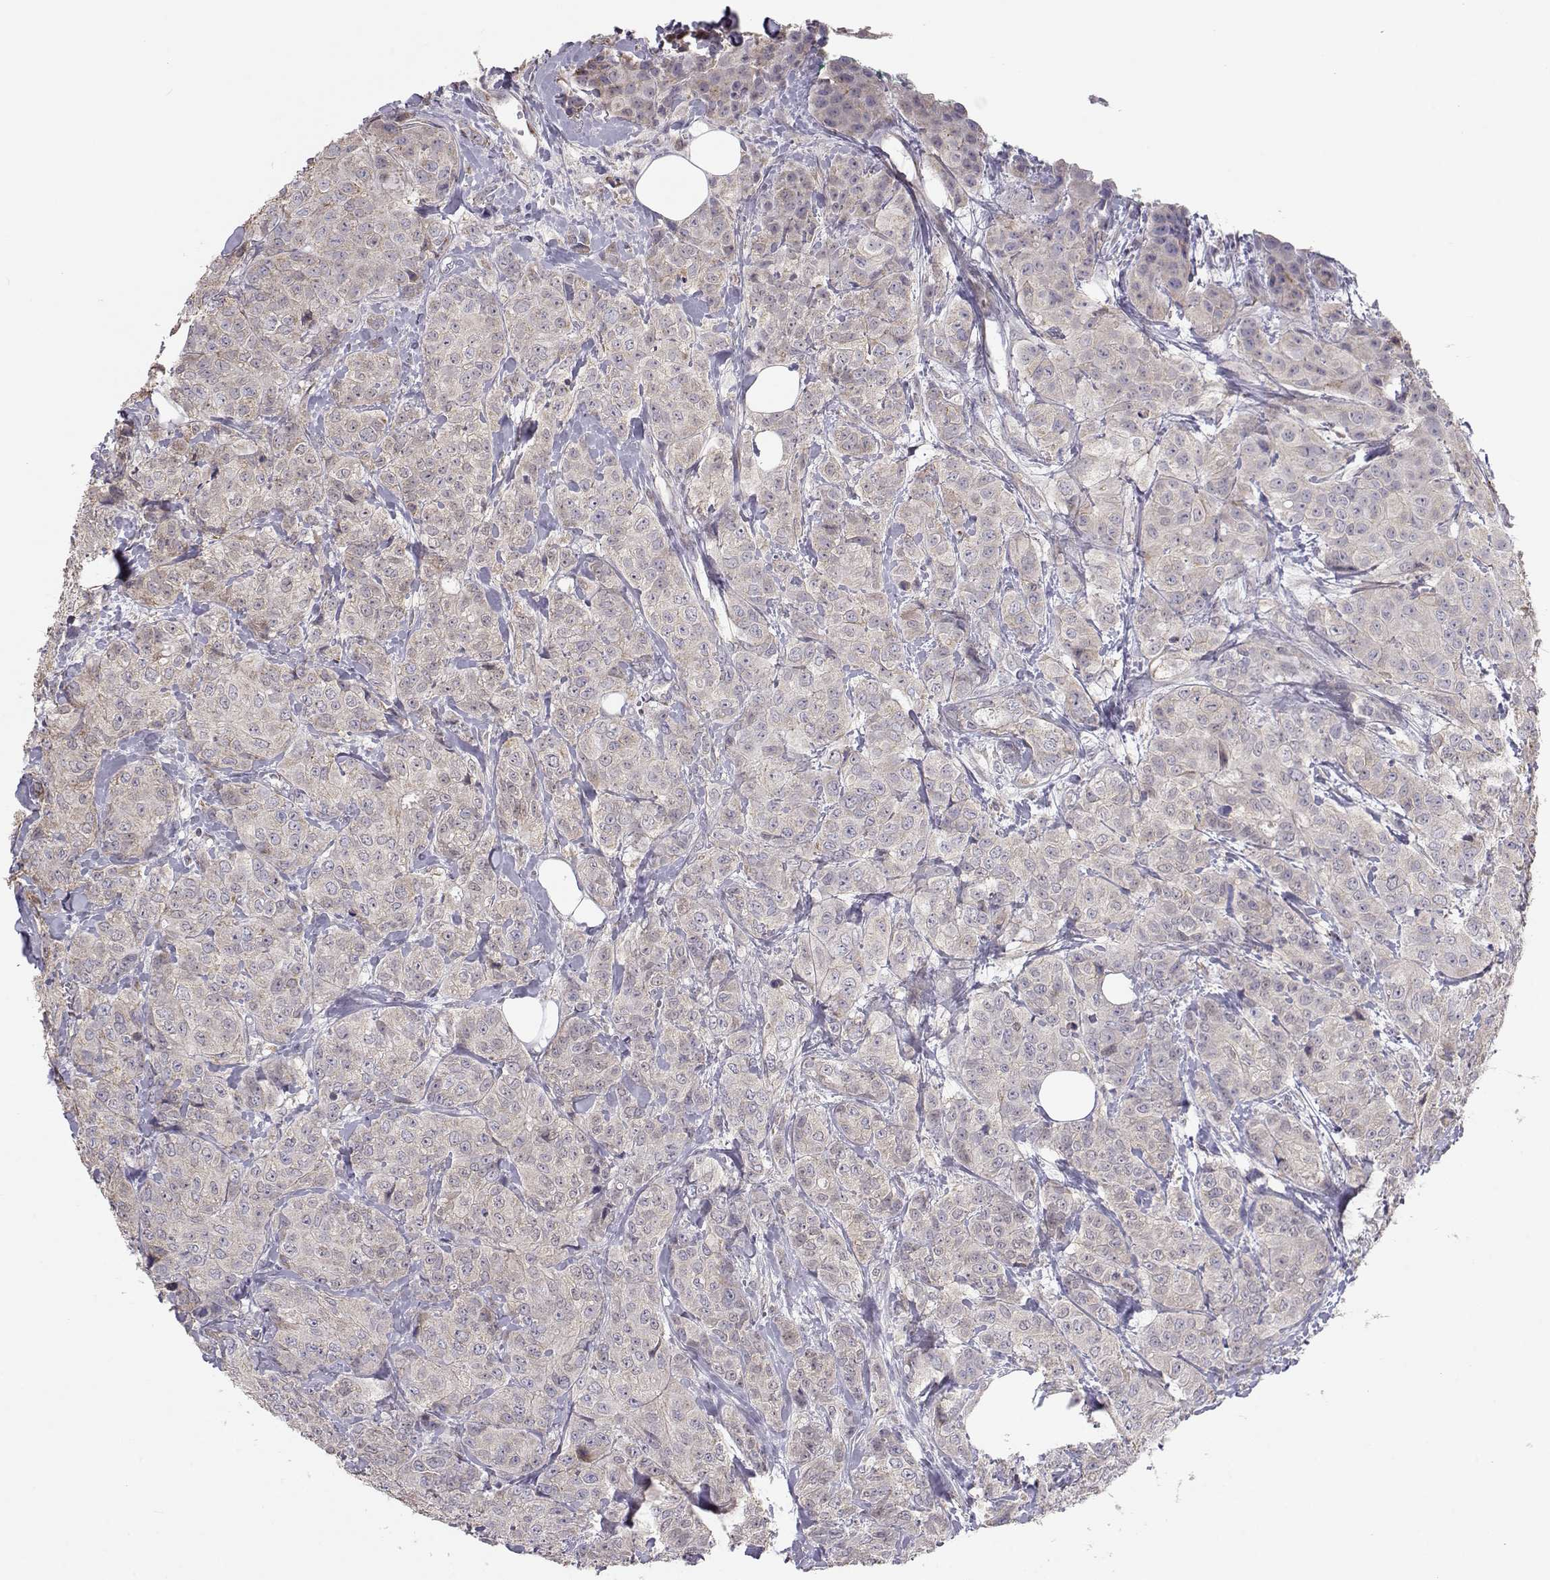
{"staining": {"intensity": "weak", "quantity": ">75%", "location": "cytoplasmic/membranous"}, "tissue": "breast cancer", "cell_type": "Tumor cells", "image_type": "cancer", "snomed": [{"axis": "morphology", "description": "Duct carcinoma"}, {"axis": "topography", "description": "Breast"}], "caption": "IHC of human breast invasive ductal carcinoma demonstrates low levels of weak cytoplasmic/membranous staining in approximately >75% of tumor cells.", "gene": "NCAM2", "patient": {"sex": "female", "age": 43}}